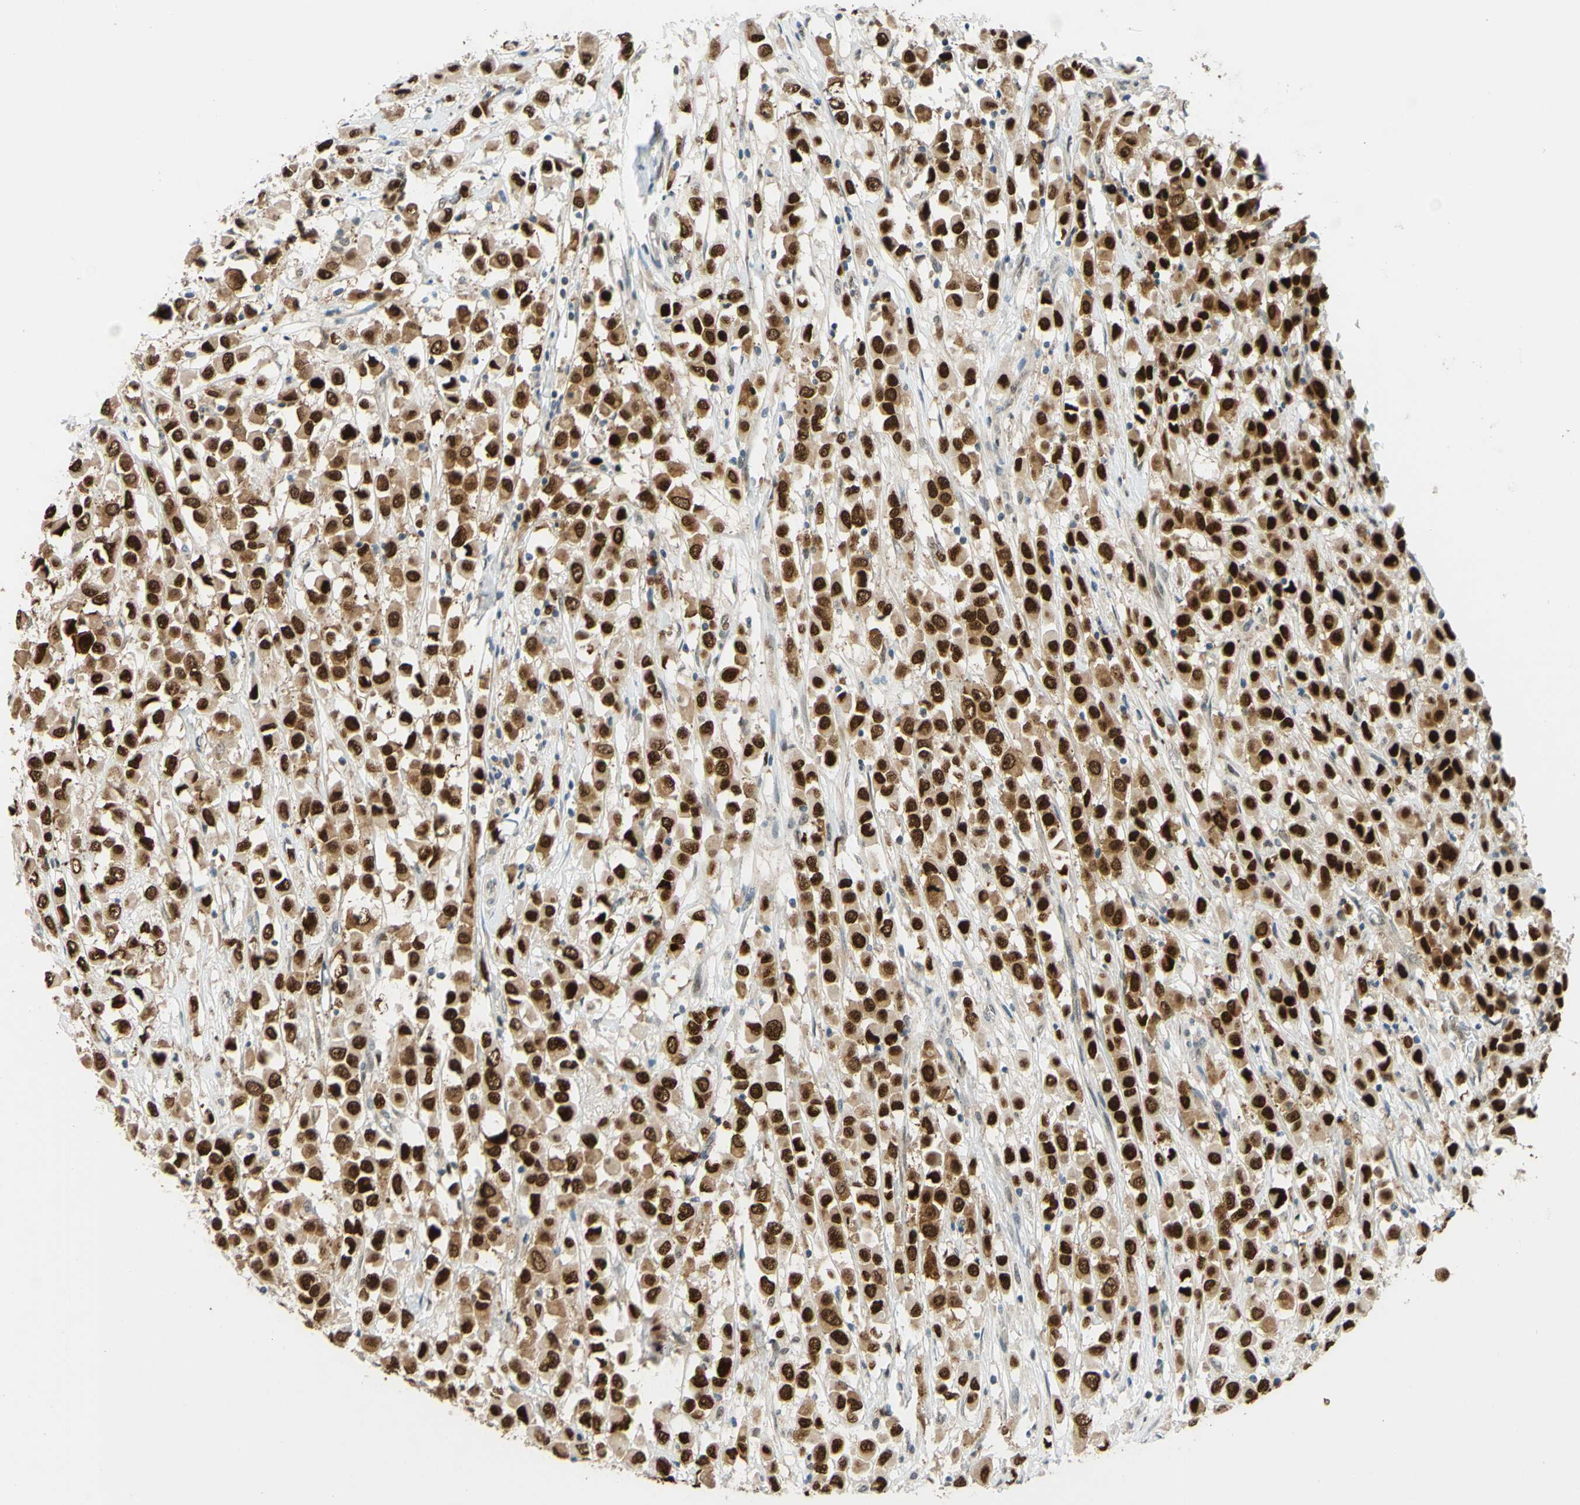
{"staining": {"intensity": "strong", "quantity": ">75%", "location": "cytoplasmic/membranous,nuclear"}, "tissue": "breast cancer", "cell_type": "Tumor cells", "image_type": "cancer", "snomed": [{"axis": "morphology", "description": "Duct carcinoma"}, {"axis": "topography", "description": "Breast"}], "caption": "An image showing strong cytoplasmic/membranous and nuclear positivity in about >75% of tumor cells in breast cancer, as visualized by brown immunohistochemical staining.", "gene": "POLB", "patient": {"sex": "female", "age": 61}}